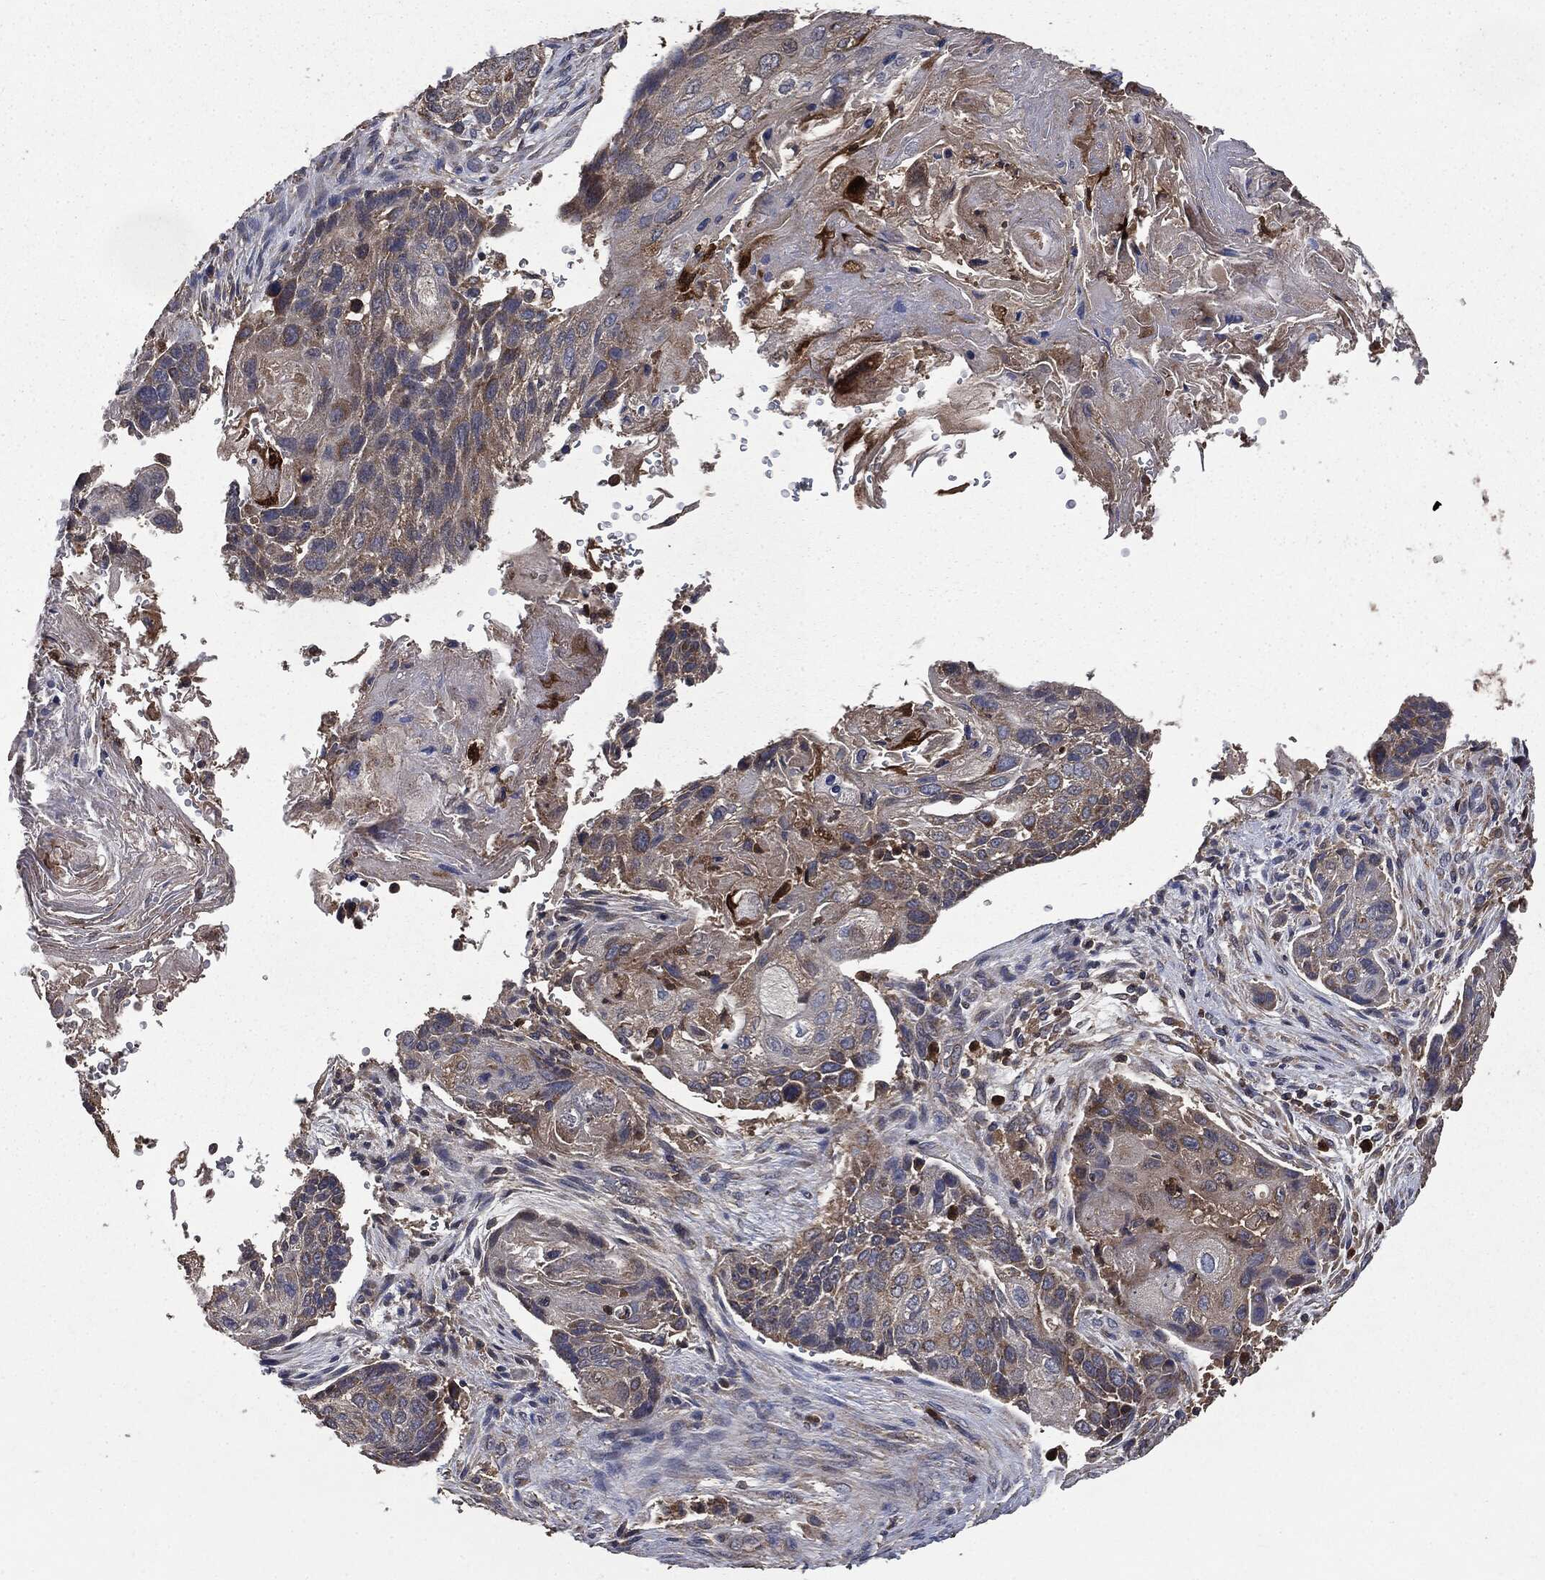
{"staining": {"intensity": "weak", "quantity": ">75%", "location": "cytoplasmic/membranous"}, "tissue": "lung cancer", "cell_type": "Tumor cells", "image_type": "cancer", "snomed": [{"axis": "morphology", "description": "Normal tissue, NOS"}, {"axis": "morphology", "description": "Squamous cell carcinoma, NOS"}, {"axis": "topography", "description": "Bronchus"}, {"axis": "topography", "description": "Lung"}], "caption": "Immunohistochemistry of human lung cancer displays low levels of weak cytoplasmic/membranous positivity in about >75% of tumor cells.", "gene": "MAPK6", "patient": {"sex": "male", "age": 69}}